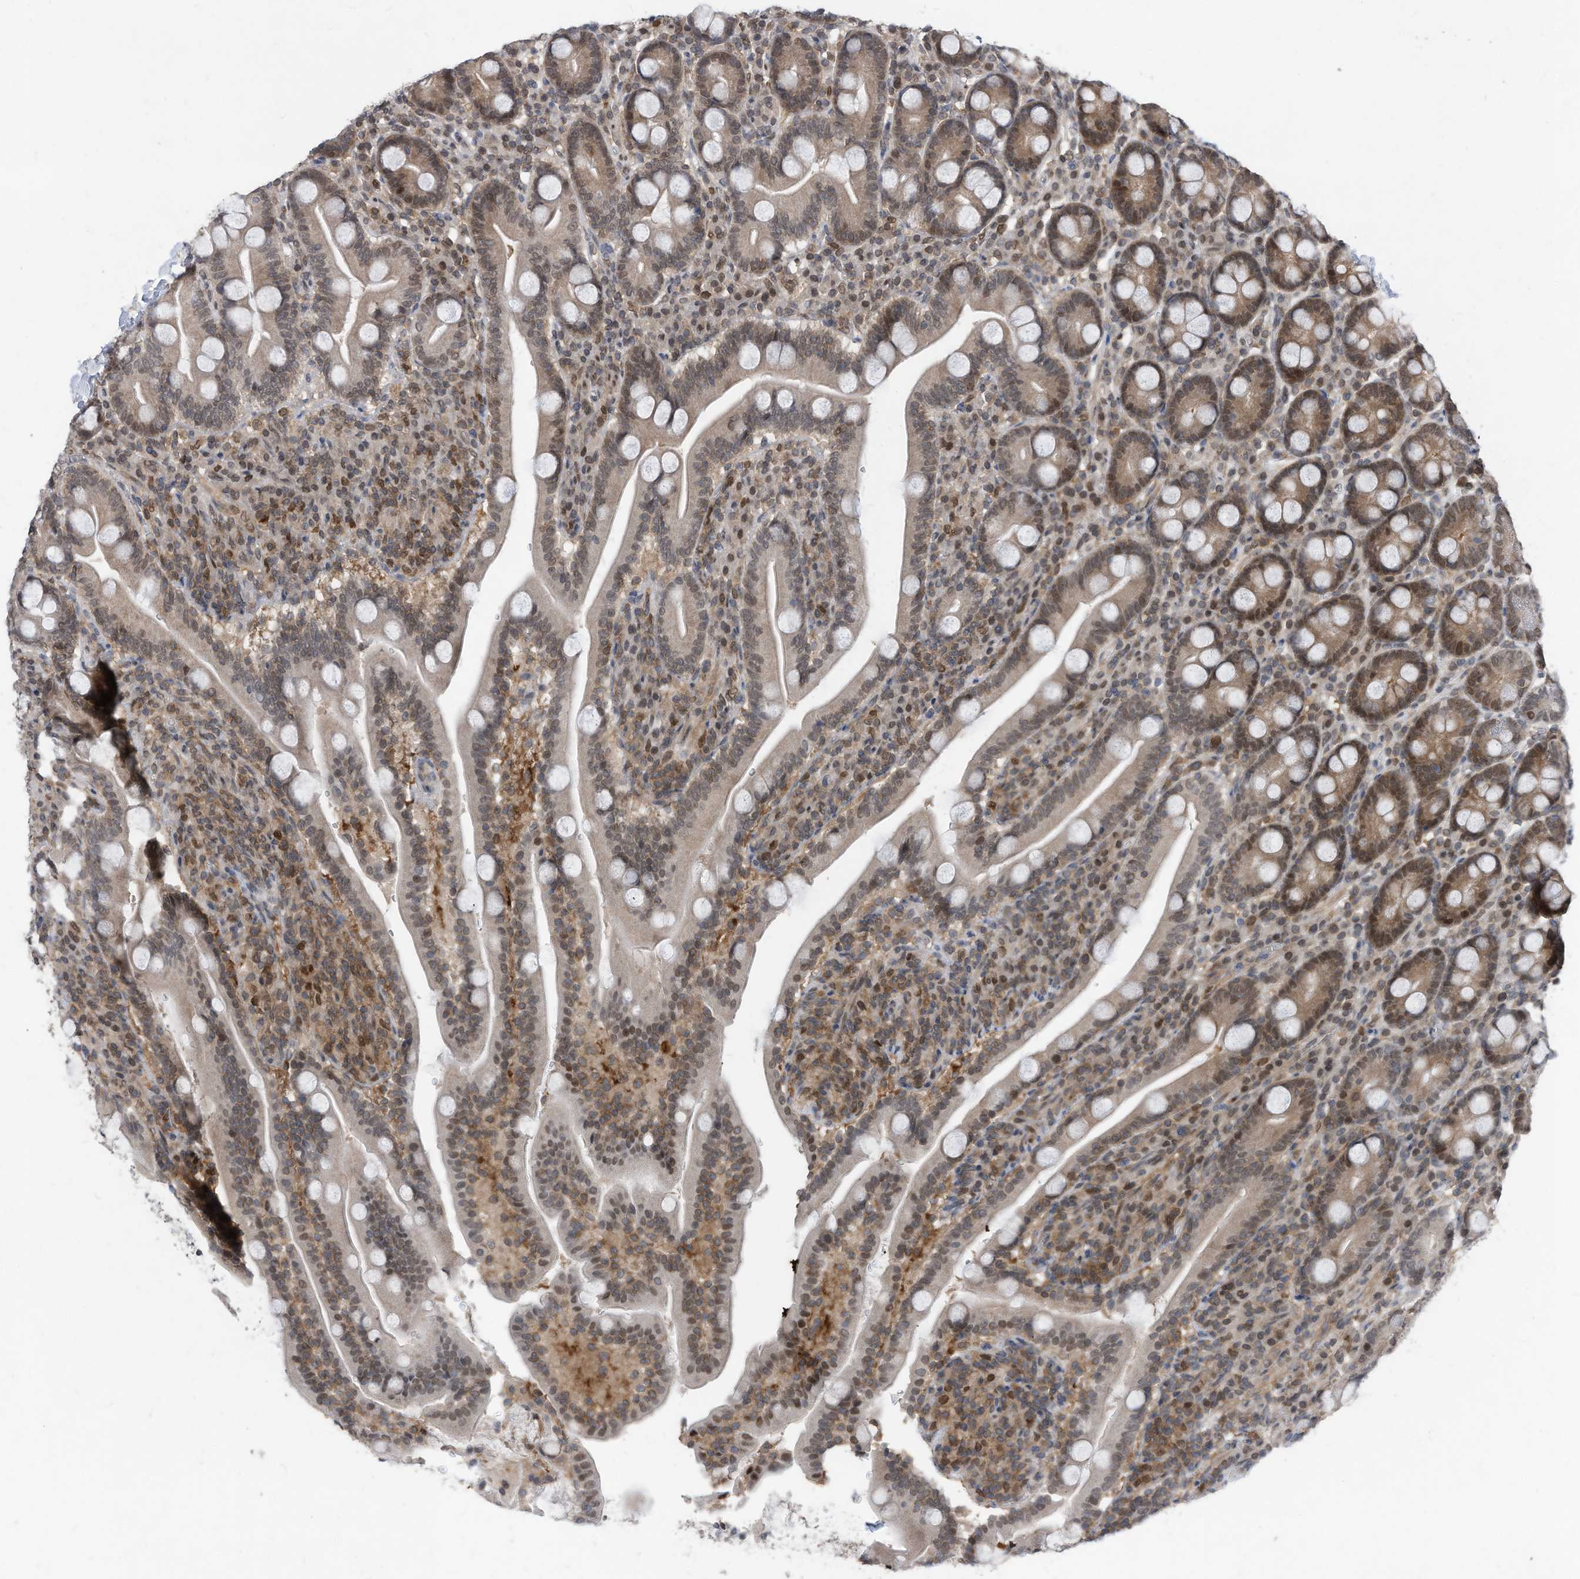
{"staining": {"intensity": "moderate", "quantity": "25%-75%", "location": "cytoplasmic/membranous,nuclear"}, "tissue": "duodenum", "cell_type": "Glandular cells", "image_type": "normal", "snomed": [{"axis": "morphology", "description": "Normal tissue, NOS"}, {"axis": "topography", "description": "Duodenum"}], "caption": "Immunohistochemical staining of benign duodenum demonstrates medium levels of moderate cytoplasmic/membranous,nuclear expression in about 25%-75% of glandular cells. Ihc stains the protein of interest in brown and the nuclei are stained blue.", "gene": "KPNB1", "patient": {"sex": "male", "age": 35}}